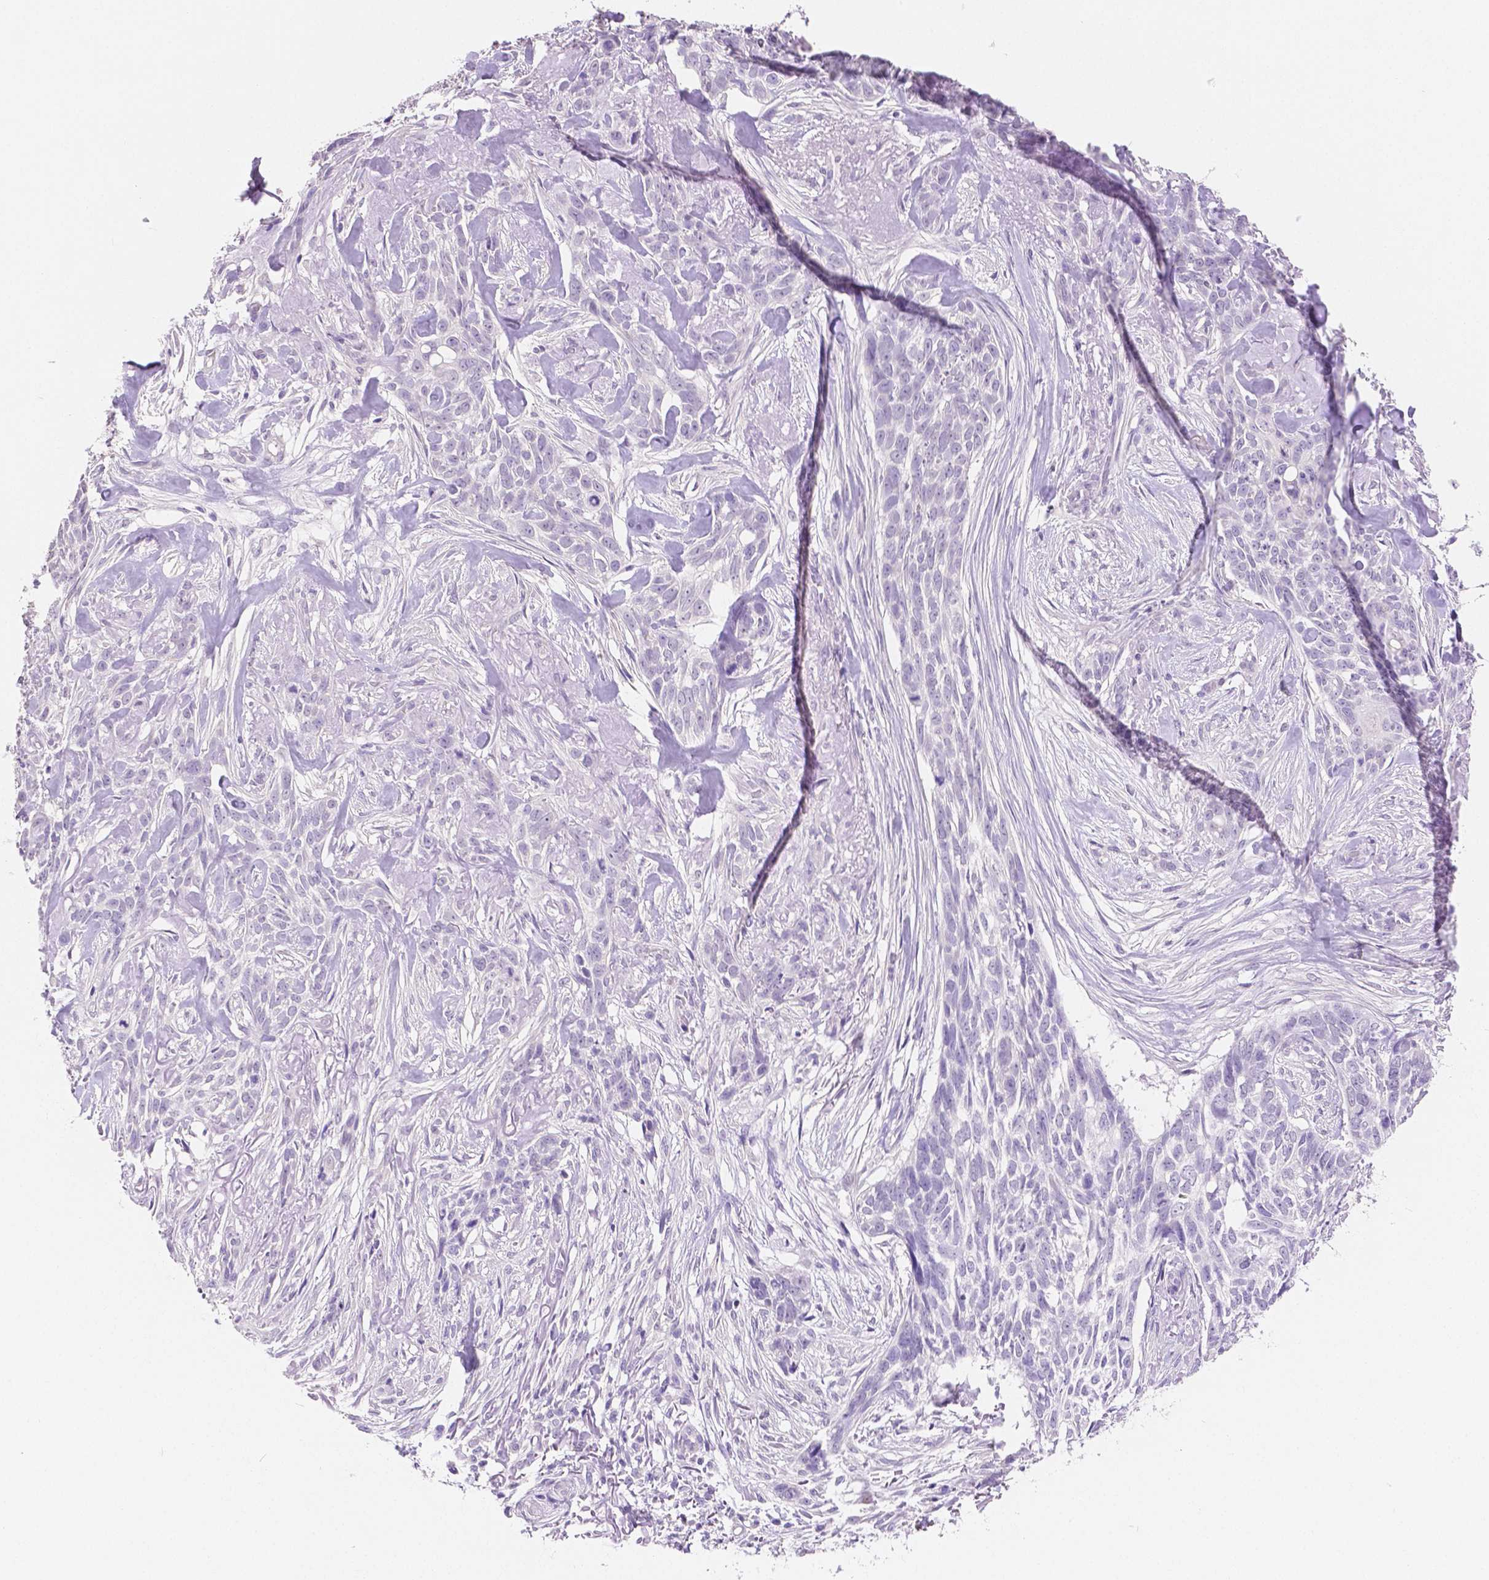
{"staining": {"intensity": "negative", "quantity": "none", "location": "none"}, "tissue": "skin cancer", "cell_type": "Tumor cells", "image_type": "cancer", "snomed": [{"axis": "morphology", "description": "Basal cell carcinoma"}, {"axis": "topography", "description": "Skin"}], "caption": "Skin basal cell carcinoma was stained to show a protein in brown. There is no significant positivity in tumor cells. (IHC, brightfield microscopy, high magnification).", "gene": "HNF1B", "patient": {"sex": "male", "age": 74}}